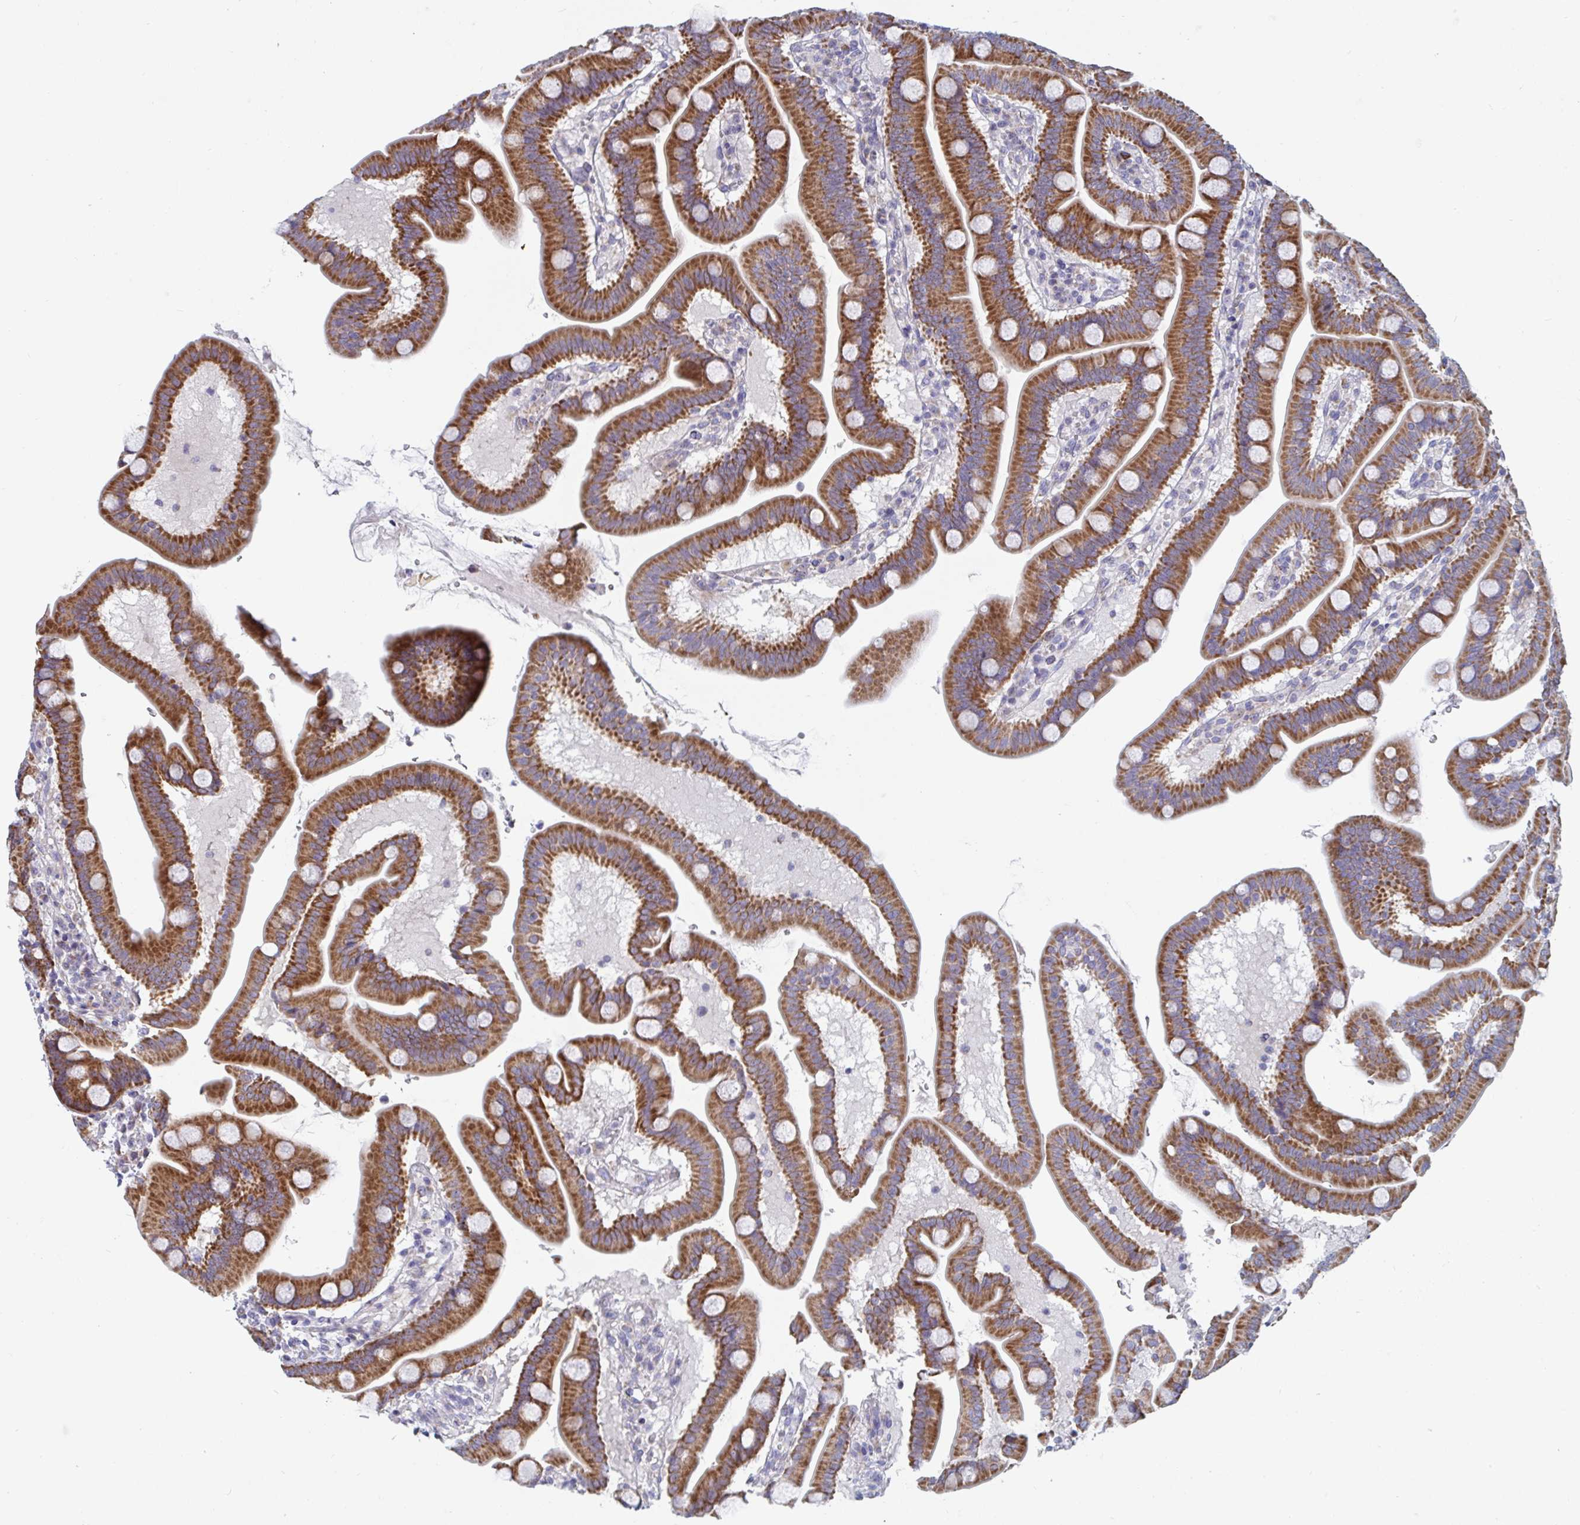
{"staining": {"intensity": "strong", "quantity": ">75%", "location": "cytoplasmic/membranous"}, "tissue": "duodenum", "cell_type": "Glandular cells", "image_type": "normal", "snomed": [{"axis": "morphology", "description": "Normal tissue, NOS"}, {"axis": "topography", "description": "Duodenum"}], "caption": "Duodenum stained with immunohistochemistry (IHC) displays strong cytoplasmic/membranous staining in approximately >75% of glandular cells. The staining is performed using DAB (3,3'-diaminobenzidine) brown chromogen to label protein expression. The nuclei are counter-stained blue using hematoxylin.", "gene": "MRPL53", "patient": {"sex": "male", "age": 59}}